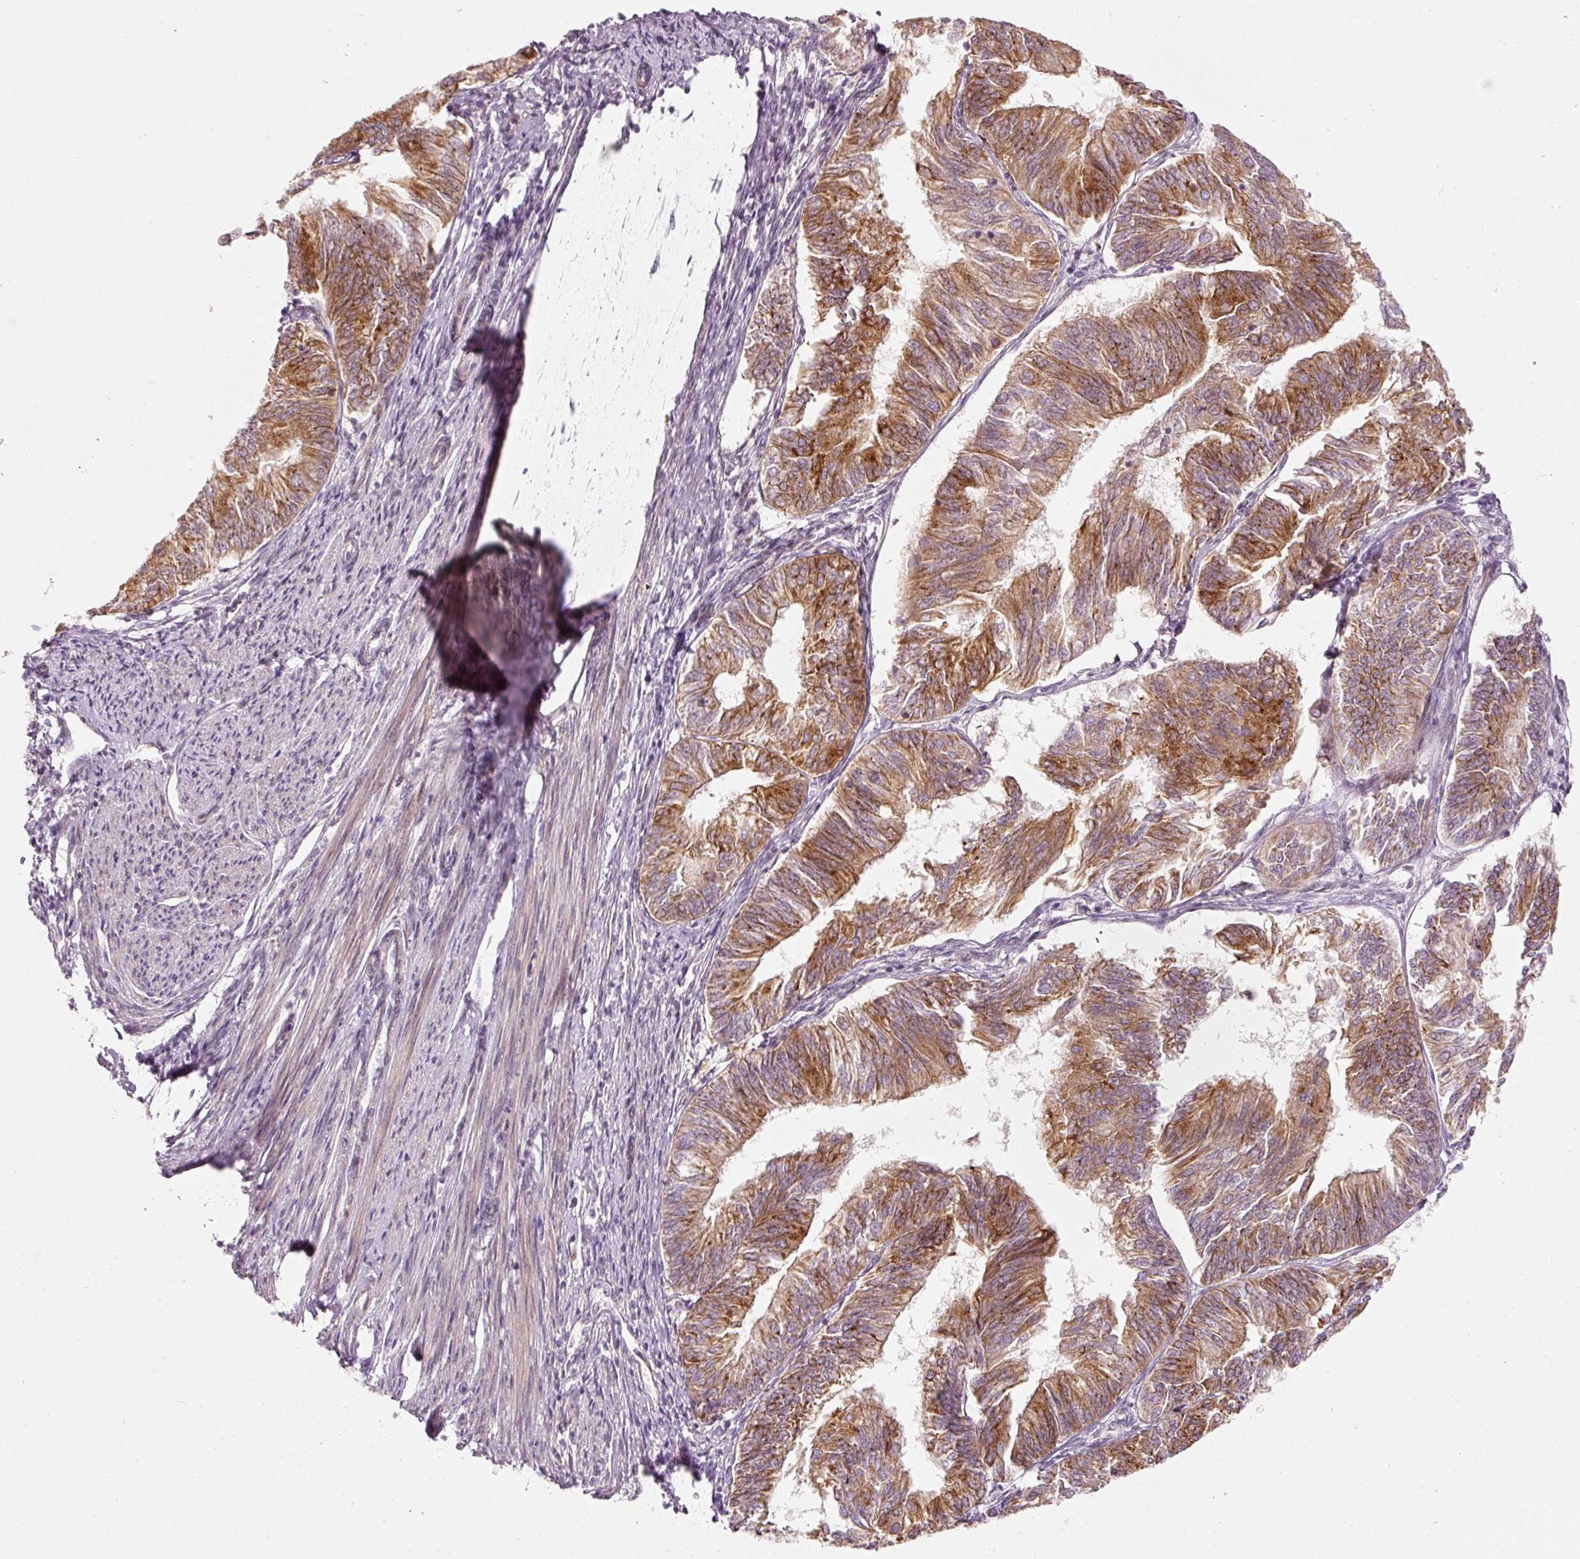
{"staining": {"intensity": "moderate", "quantity": ">75%", "location": "cytoplasmic/membranous"}, "tissue": "endometrial cancer", "cell_type": "Tumor cells", "image_type": "cancer", "snomed": [{"axis": "morphology", "description": "Adenocarcinoma, NOS"}, {"axis": "topography", "description": "Endometrium"}], "caption": "About >75% of tumor cells in endometrial adenocarcinoma display moderate cytoplasmic/membranous protein positivity as visualized by brown immunohistochemical staining.", "gene": "SLC20A1", "patient": {"sex": "female", "age": 58}}